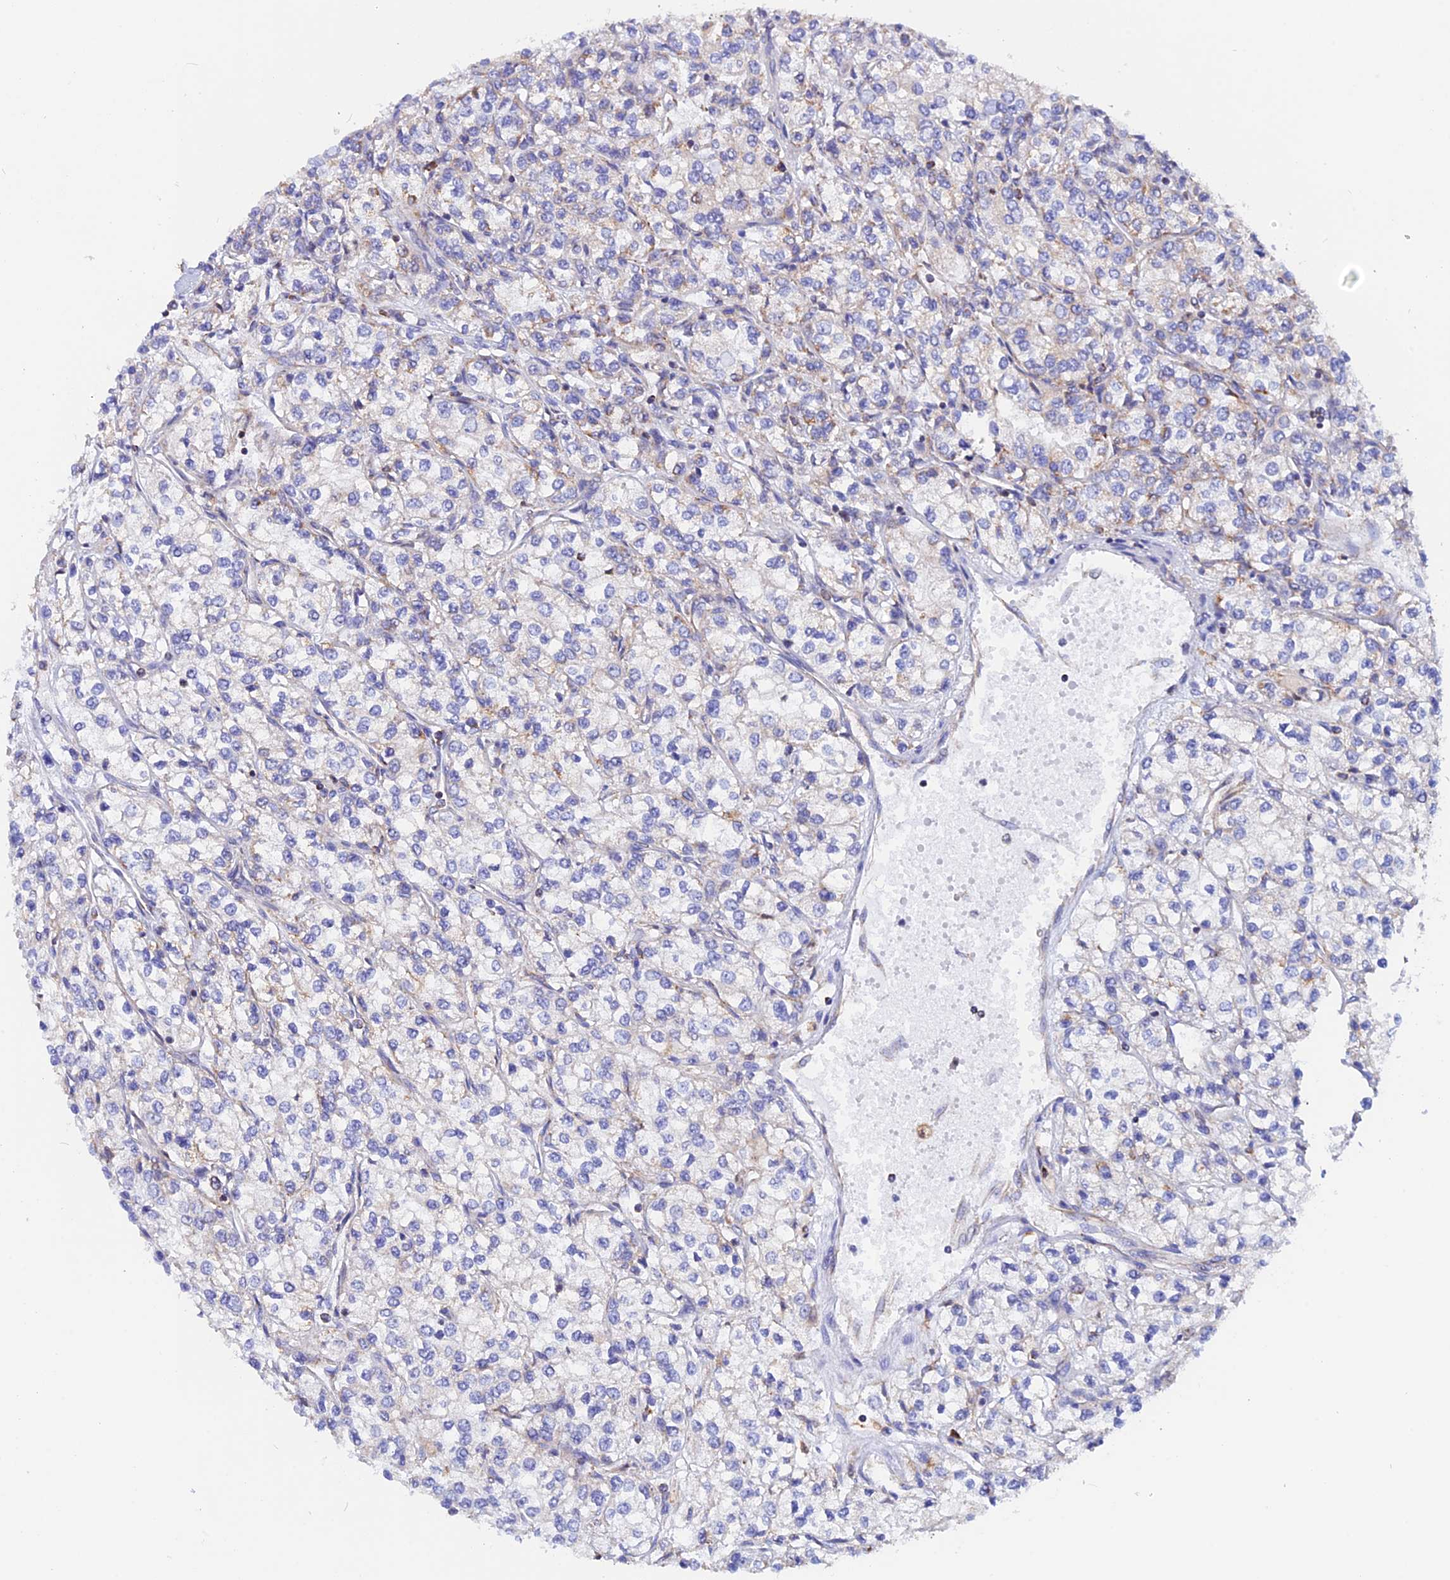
{"staining": {"intensity": "negative", "quantity": "none", "location": "none"}, "tissue": "renal cancer", "cell_type": "Tumor cells", "image_type": "cancer", "snomed": [{"axis": "morphology", "description": "Adenocarcinoma, NOS"}, {"axis": "topography", "description": "Kidney"}], "caption": "IHC photomicrograph of human renal adenocarcinoma stained for a protein (brown), which demonstrates no expression in tumor cells.", "gene": "GCDH", "patient": {"sex": "male", "age": 80}}